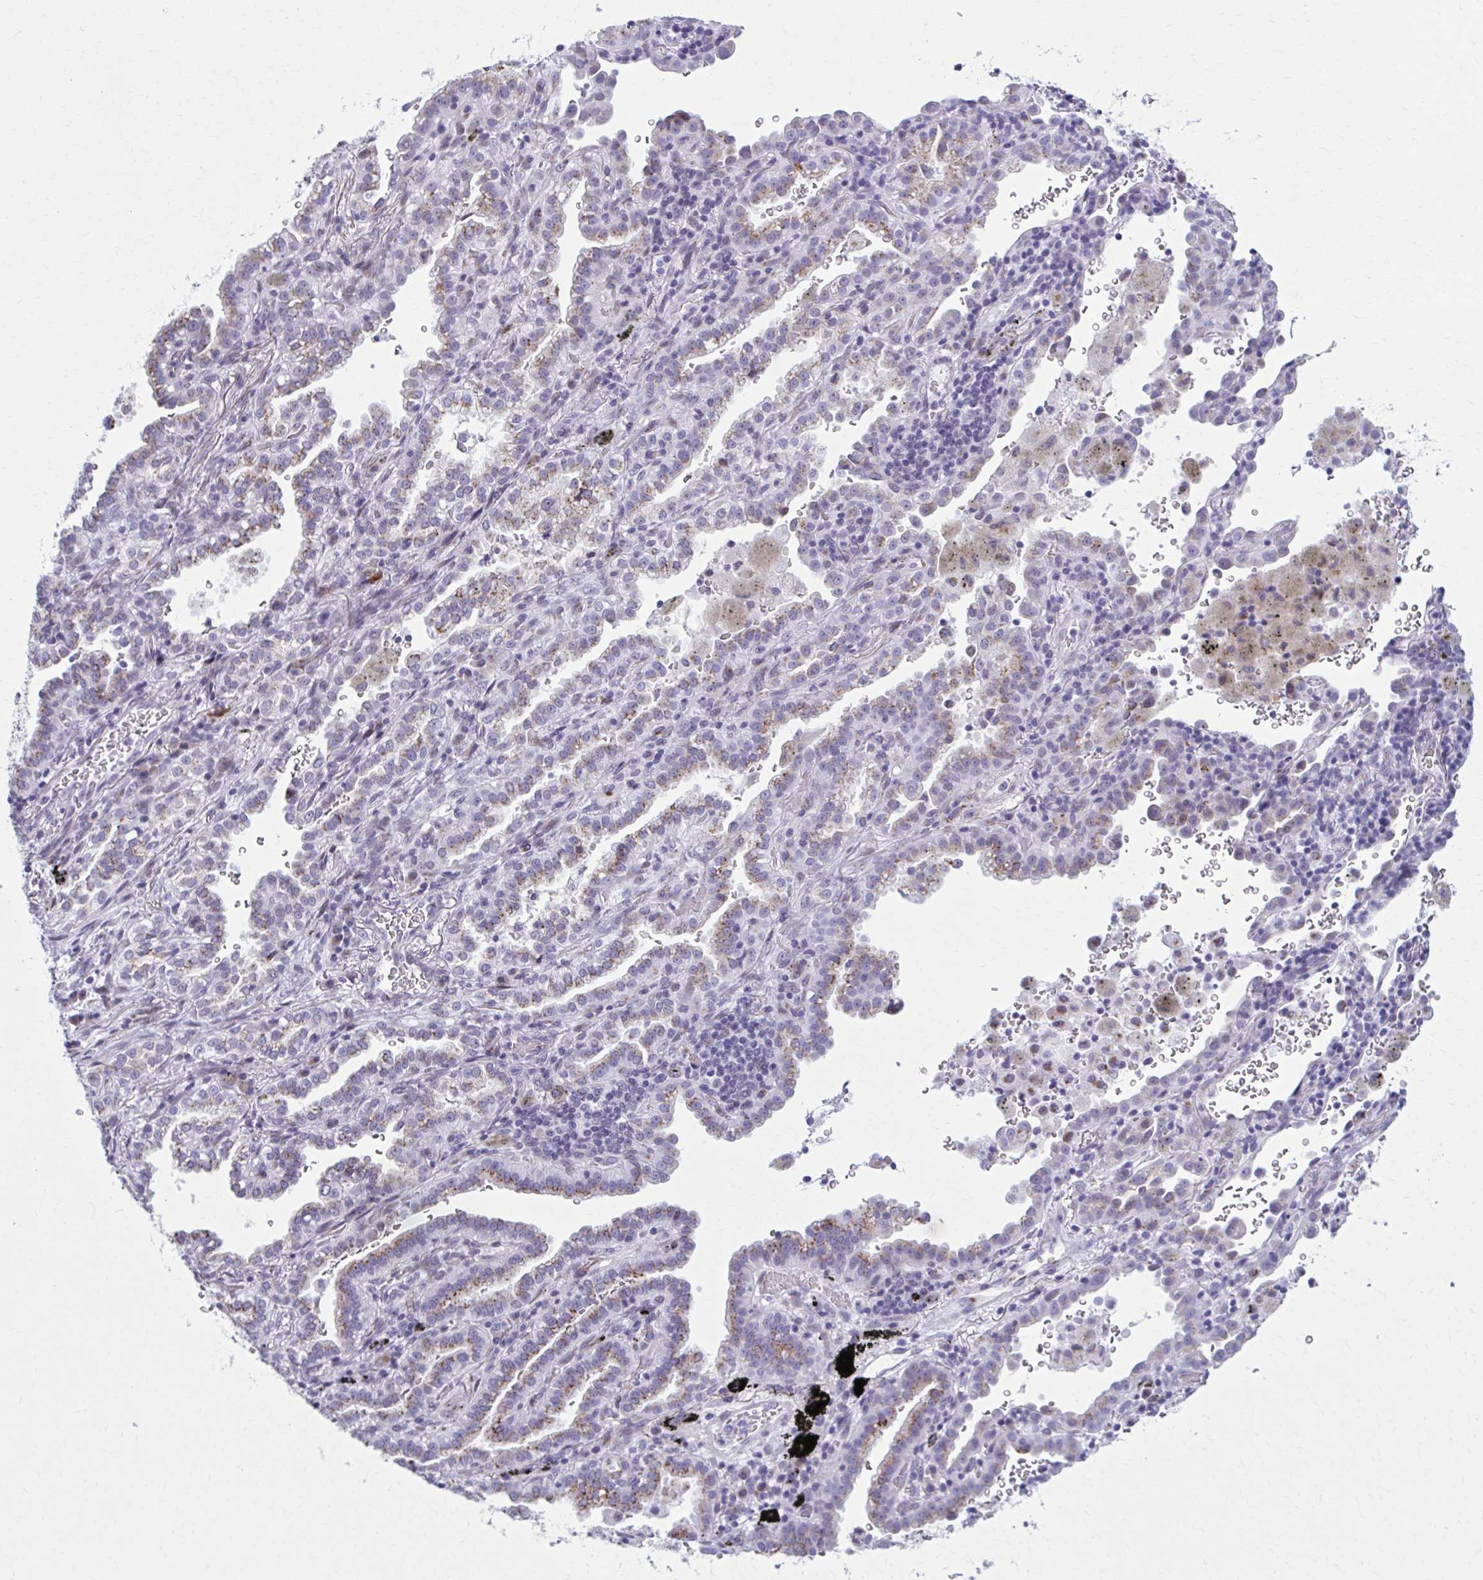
{"staining": {"intensity": "moderate", "quantity": "25%-75%", "location": "cytoplasmic/membranous"}, "tissue": "lung cancer", "cell_type": "Tumor cells", "image_type": "cancer", "snomed": [{"axis": "morphology", "description": "Adenocarcinoma, NOS"}, {"axis": "topography", "description": "Lymph node"}, {"axis": "topography", "description": "Lung"}], "caption": "This histopathology image demonstrates IHC staining of human lung cancer (adenocarcinoma), with medium moderate cytoplasmic/membranous staining in approximately 25%-75% of tumor cells.", "gene": "ZNF682", "patient": {"sex": "male", "age": 66}}